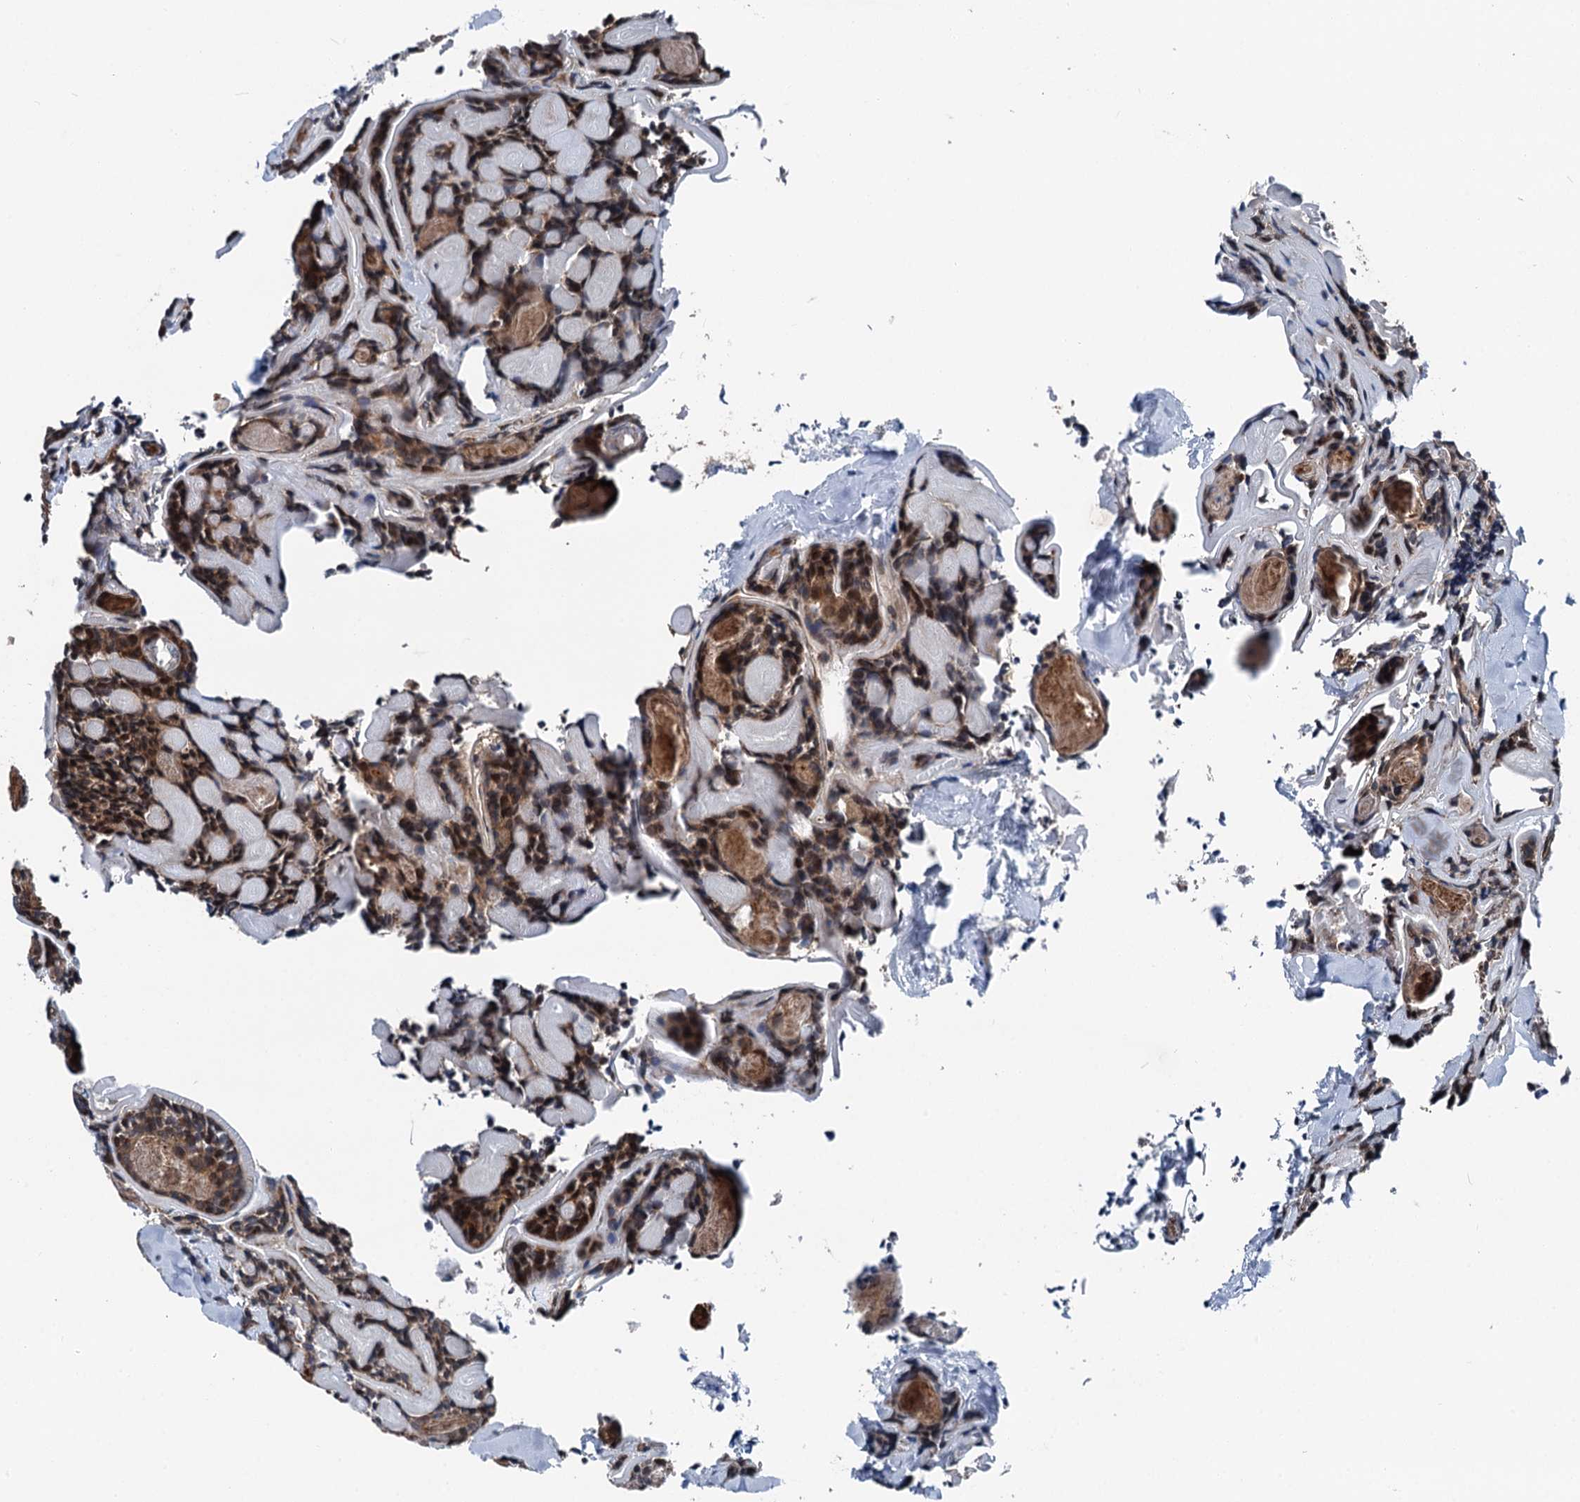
{"staining": {"intensity": "moderate", "quantity": ">75%", "location": "cytoplasmic/membranous,nuclear"}, "tissue": "head and neck cancer", "cell_type": "Tumor cells", "image_type": "cancer", "snomed": [{"axis": "morphology", "description": "Adenocarcinoma, NOS"}, {"axis": "topography", "description": "Salivary gland"}, {"axis": "topography", "description": "Head-Neck"}], "caption": "Human head and neck adenocarcinoma stained with a brown dye demonstrates moderate cytoplasmic/membranous and nuclear positive positivity in about >75% of tumor cells.", "gene": "POLR1D", "patient": {"sex": "female", "age": 63}}